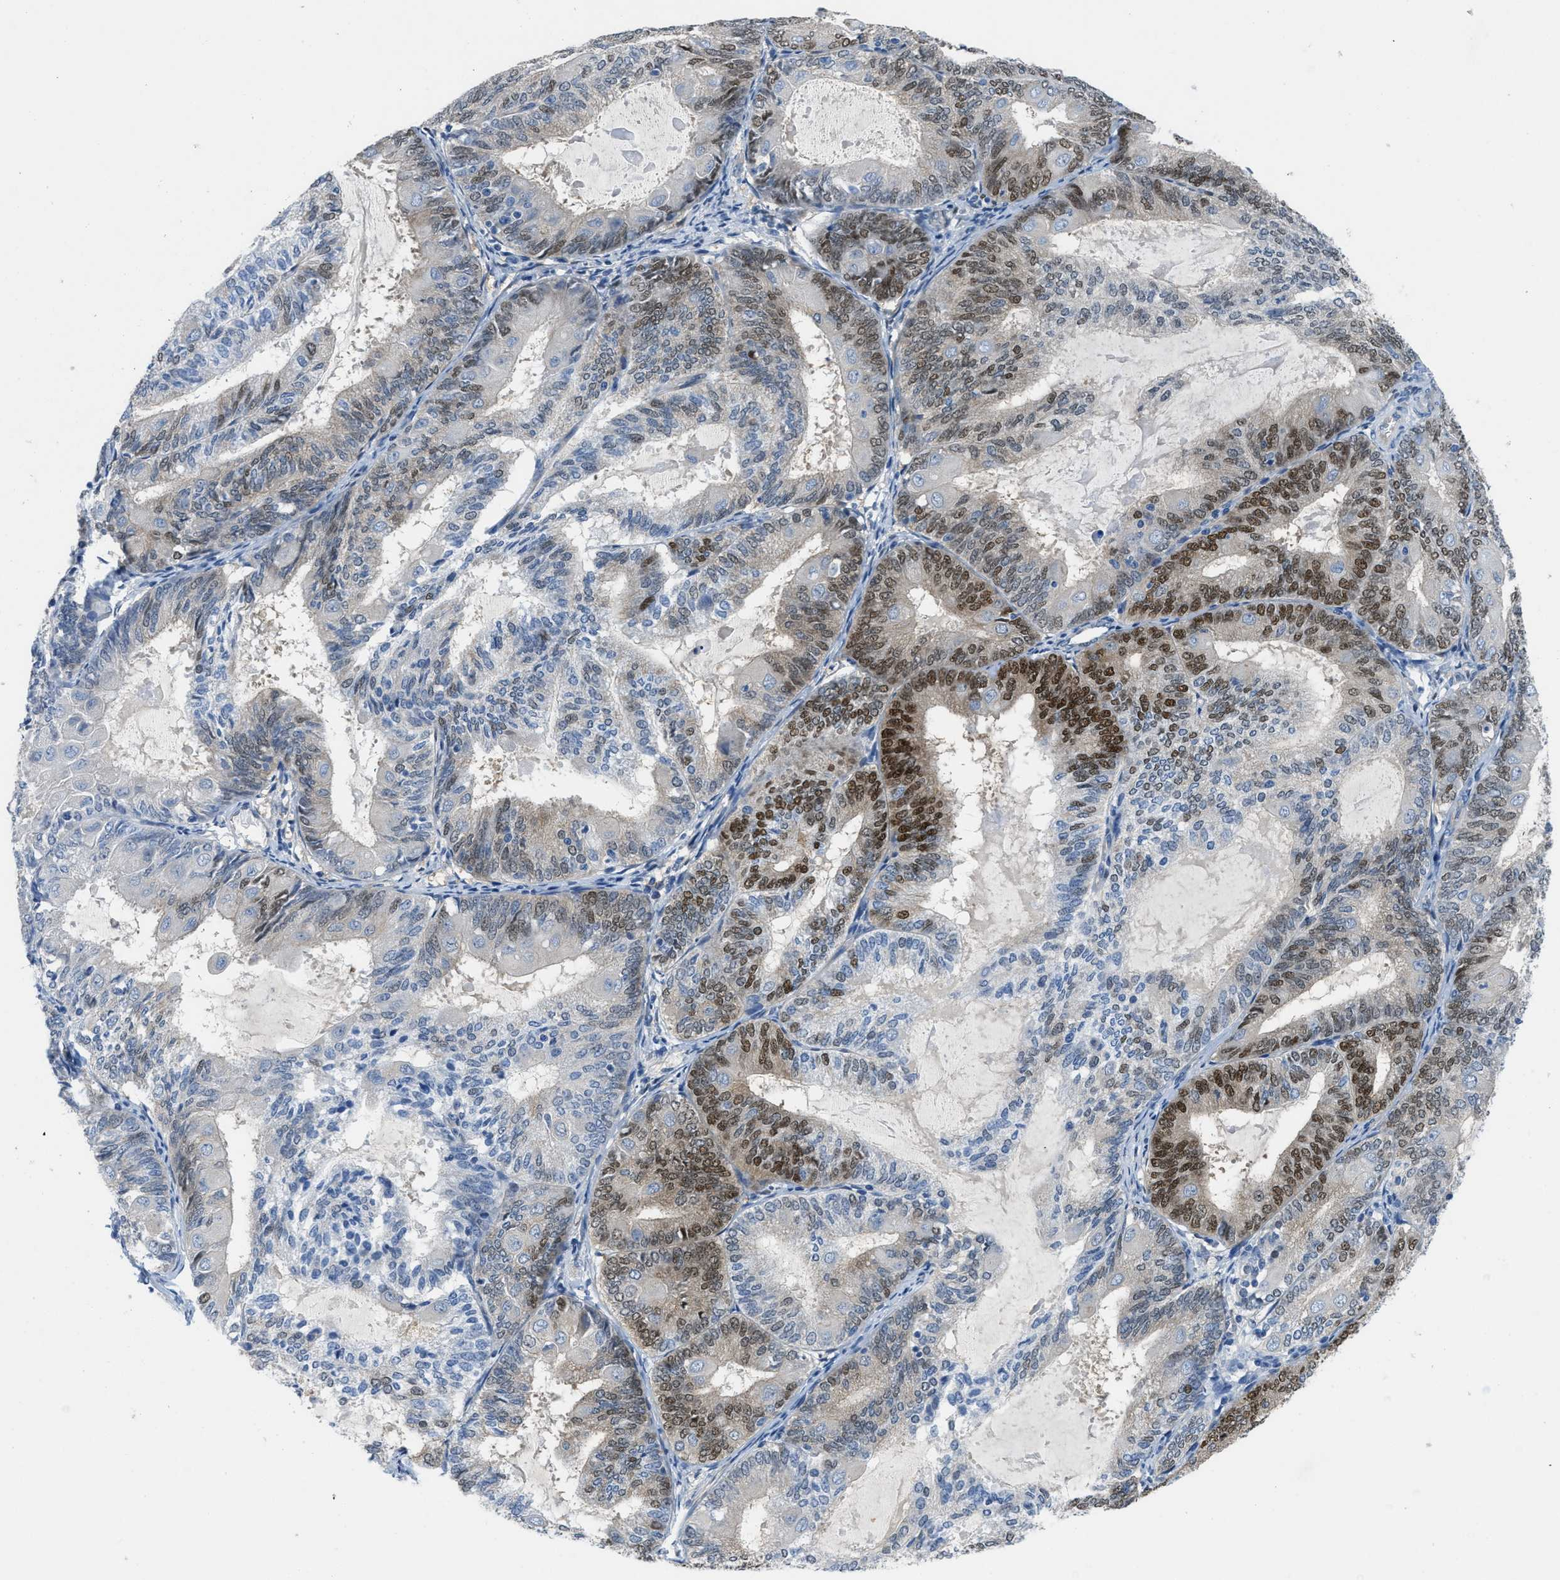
{"staining": {"intensity": "strong", "quantity": "25%-75%", "location": "nuclear"}, "tissue": "endometrial cancer", "cell_type": "Tumor cells", "image_type": "cancer", "snomed": [{"axis": "morphology", "description": "Adenocarcinoma, NOS"}, {"axis": "topography", "description": "Endometrium"}], "caption": "Protein expression analysis of adenocarcinoma (endometrial) exhibits strong nuclear positivity in approximately 25%-75% of tumor cells.", "gene": "PGR", "patient": {"sex": "female", "age": 81}}